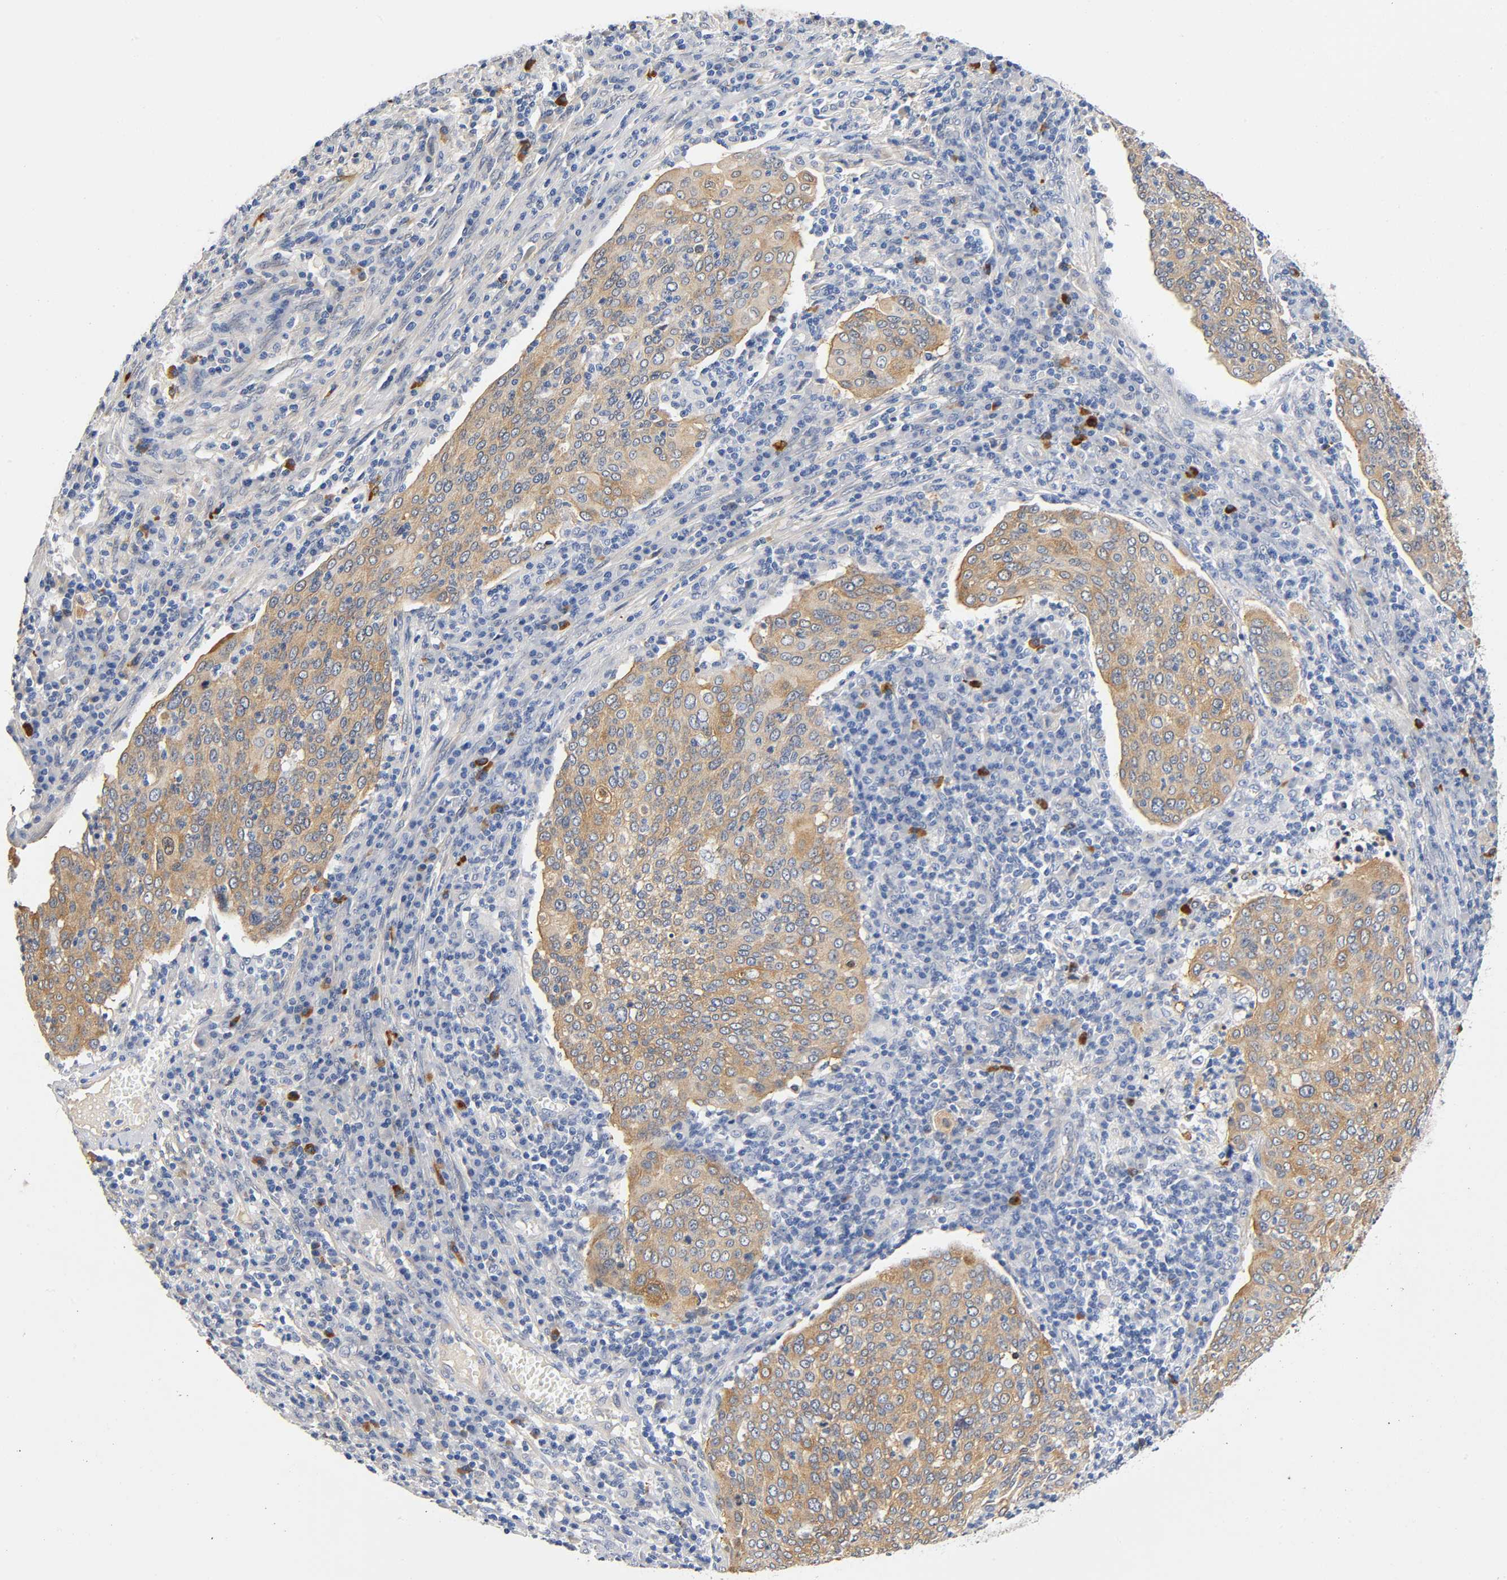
{"staining": {"intensity": "moderate", "quantity": ">75%", "location": "cytoplasmic/membranous"}, "tissue": "cervical cancer", "cell_type": "Tumor cells", "image_type": "cancer", "snomed": [{"axis": "morphology", "description": "Squamous cell carcinoma, NOS"}, {"axis": "topography", "description": "Cervix"}], "caption": "Immunohistochemical staining of human cervical squamous cell carcinoma exhibits moderate cytoplasmic/membranous protein staining in about >75% of tumor cells. Using DAB (brown) and hematoxylin (blue) stains, captured at high magnification using brightfield microscopy.", "gene": "TNC", "patient": {"sex": "female", "age": 40}}